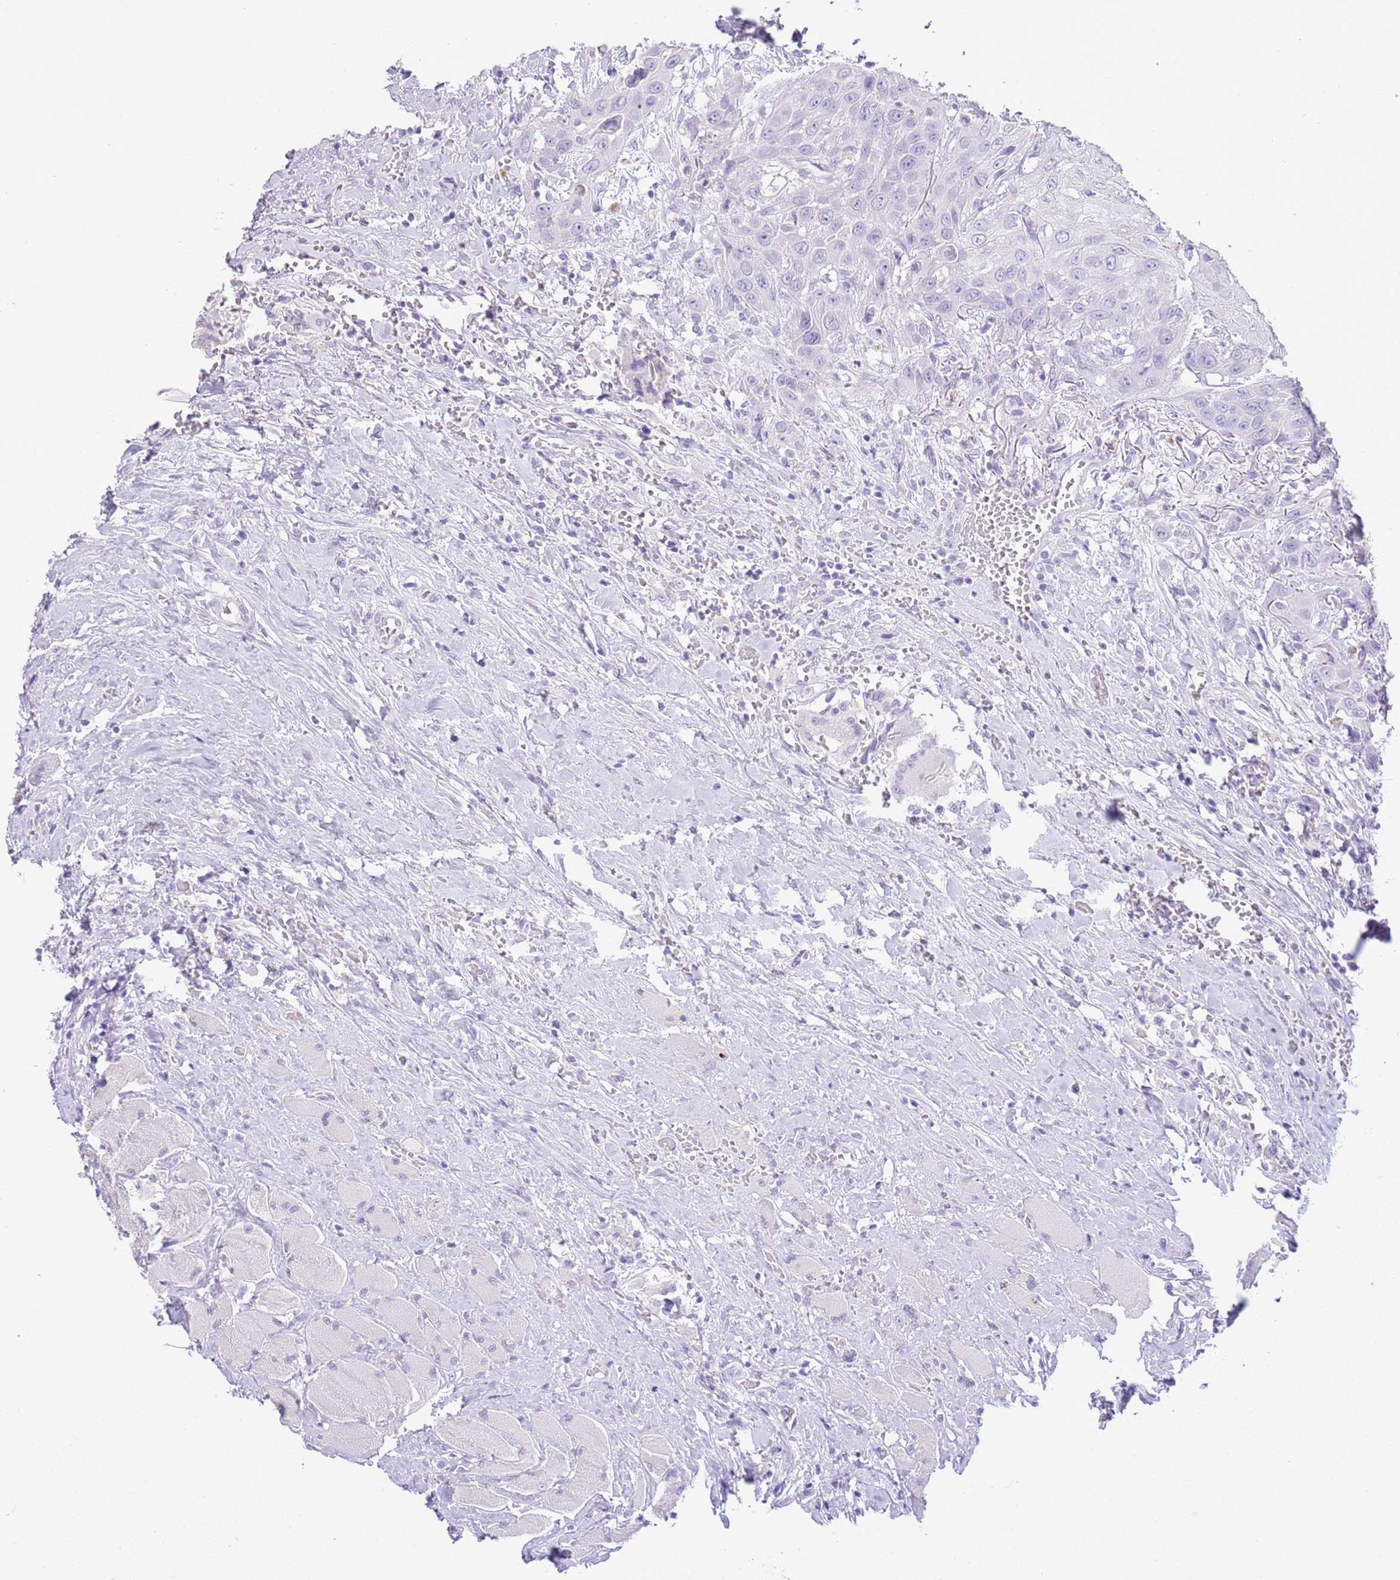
{"staining": {"intensity": "negative", "quantity": "none", "location": "none"}, "tissue": "head and neck cancer", "cell_type": "Tumor cells", "image_type": "cancer", "snomed": [{"axis": "morphology", "description": "Squamous cell carcinoma, NOS"}, {"axis": "topography", "description": "Head-Neck"}], "caption": "IHC image of neoplastic tissue: head and neck cancer (squamous cell carcinoma) stained with DAB (3,3'-diaminobenzidine) reveals no significant protein expression in tumor cells. The staining is performed using DAB (3,3'-diaminobenzidine) brown chromogen with nuclei counter-stained in using hematoxylin.", "gene": "OR2Z1", "patient": {"sex": "male", "age": 81}}